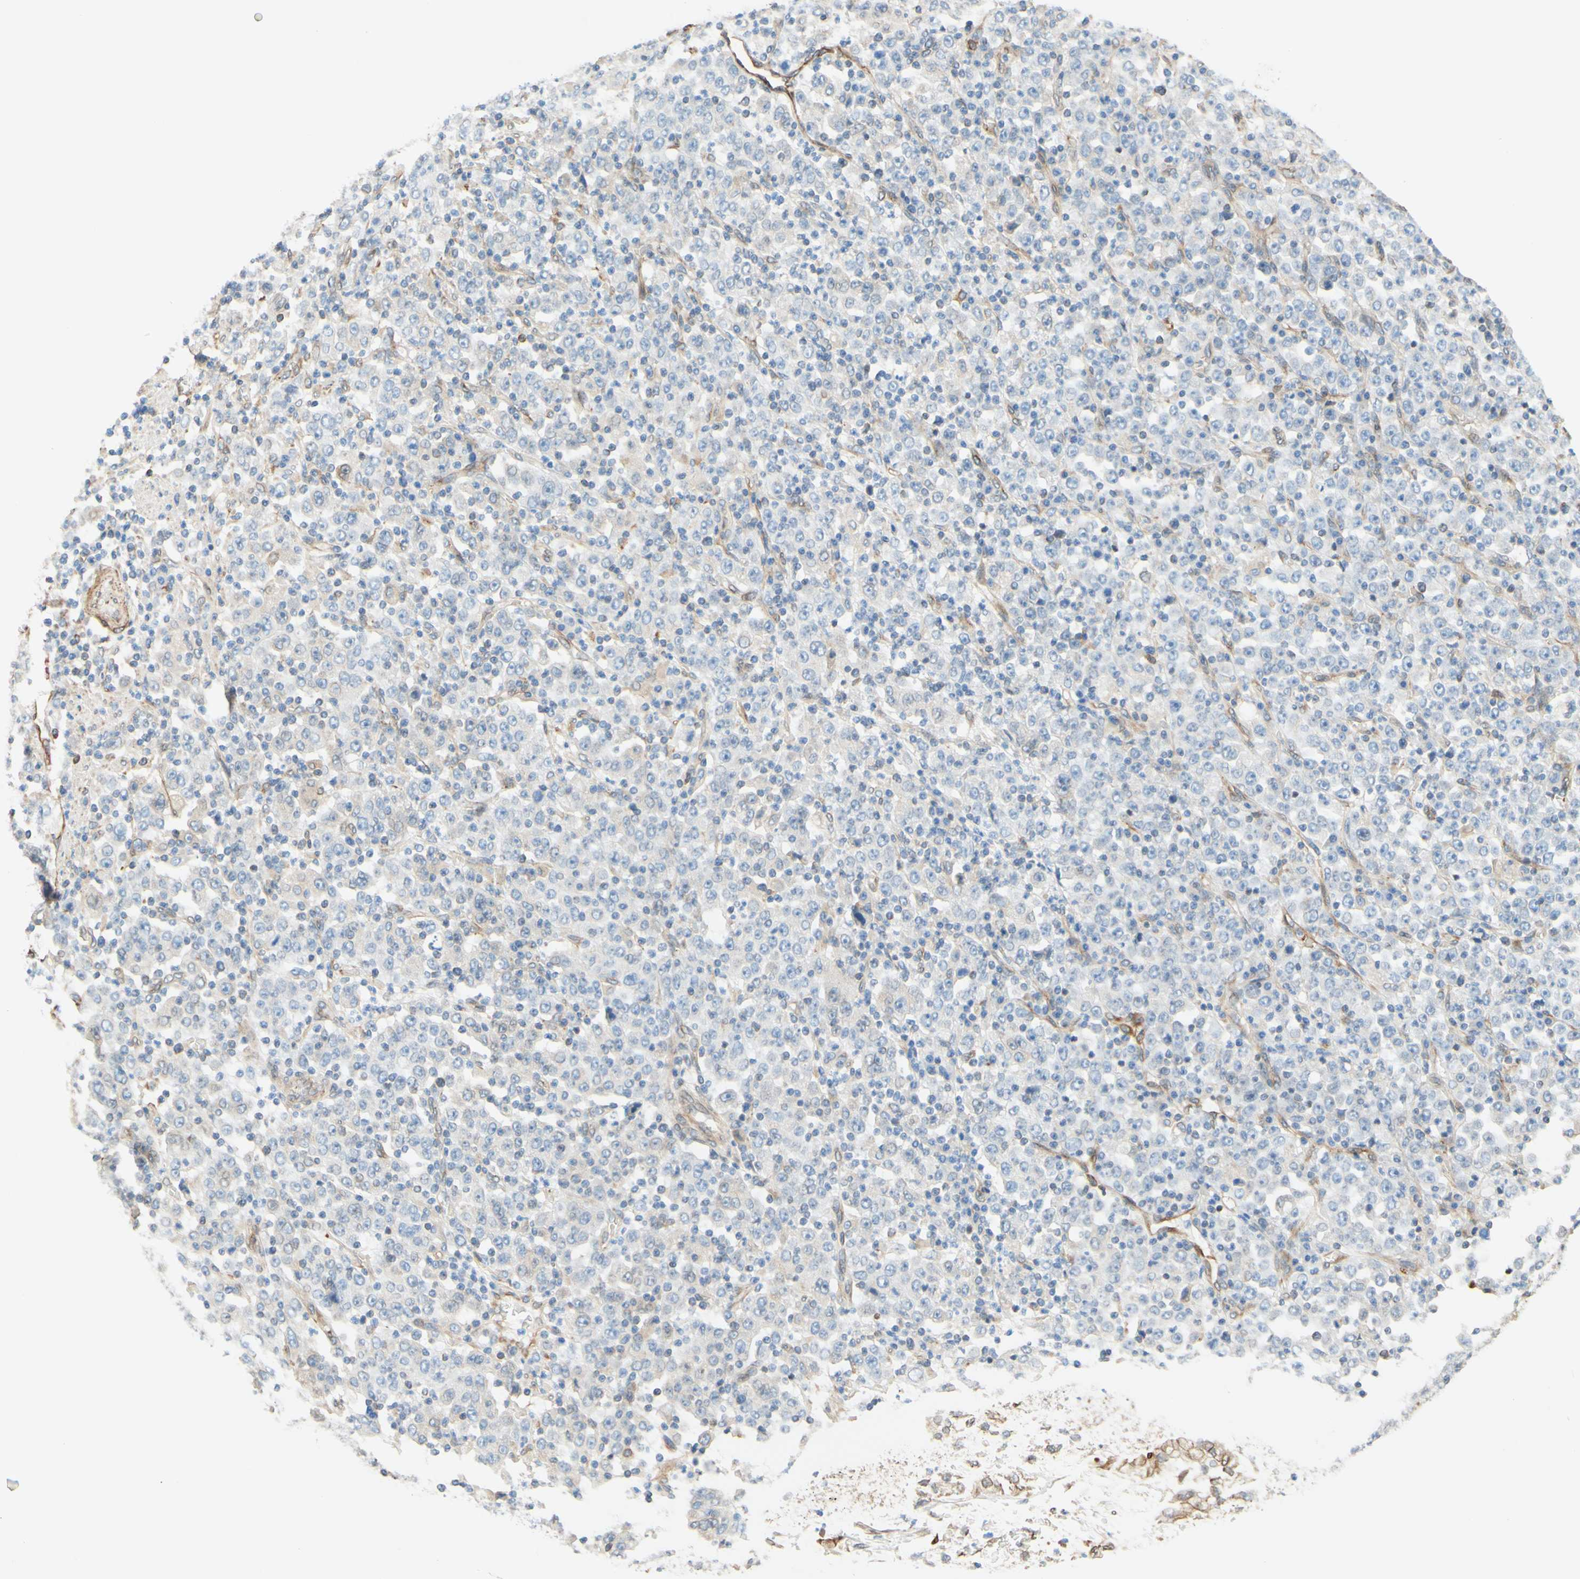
{"staining": {"intensity": "negative", "quantity": "none", "location": "none"}, "tissue": "stomach cancer", "cell_type": "Tumor cells", "image_type": "cancer", "snomed": [{"axis": "morphology", "description": "Normal tissue, NOS"}, {"axis": "morphology", "description": "Adenocarcinoma, NOS"}, {"axis": "topography", "description": "Stomach, upper"}, {"axis": "topography", "description": "Stomach"}], "caption": "IHC histopathology image of neoplastic tissue: stomach cancer (adenocarcinoma) stained with DAB displays no significant protein staining in tumor cells.", "gene": "ENDOD1", "patient": {"sex": "male", "age": 59}}